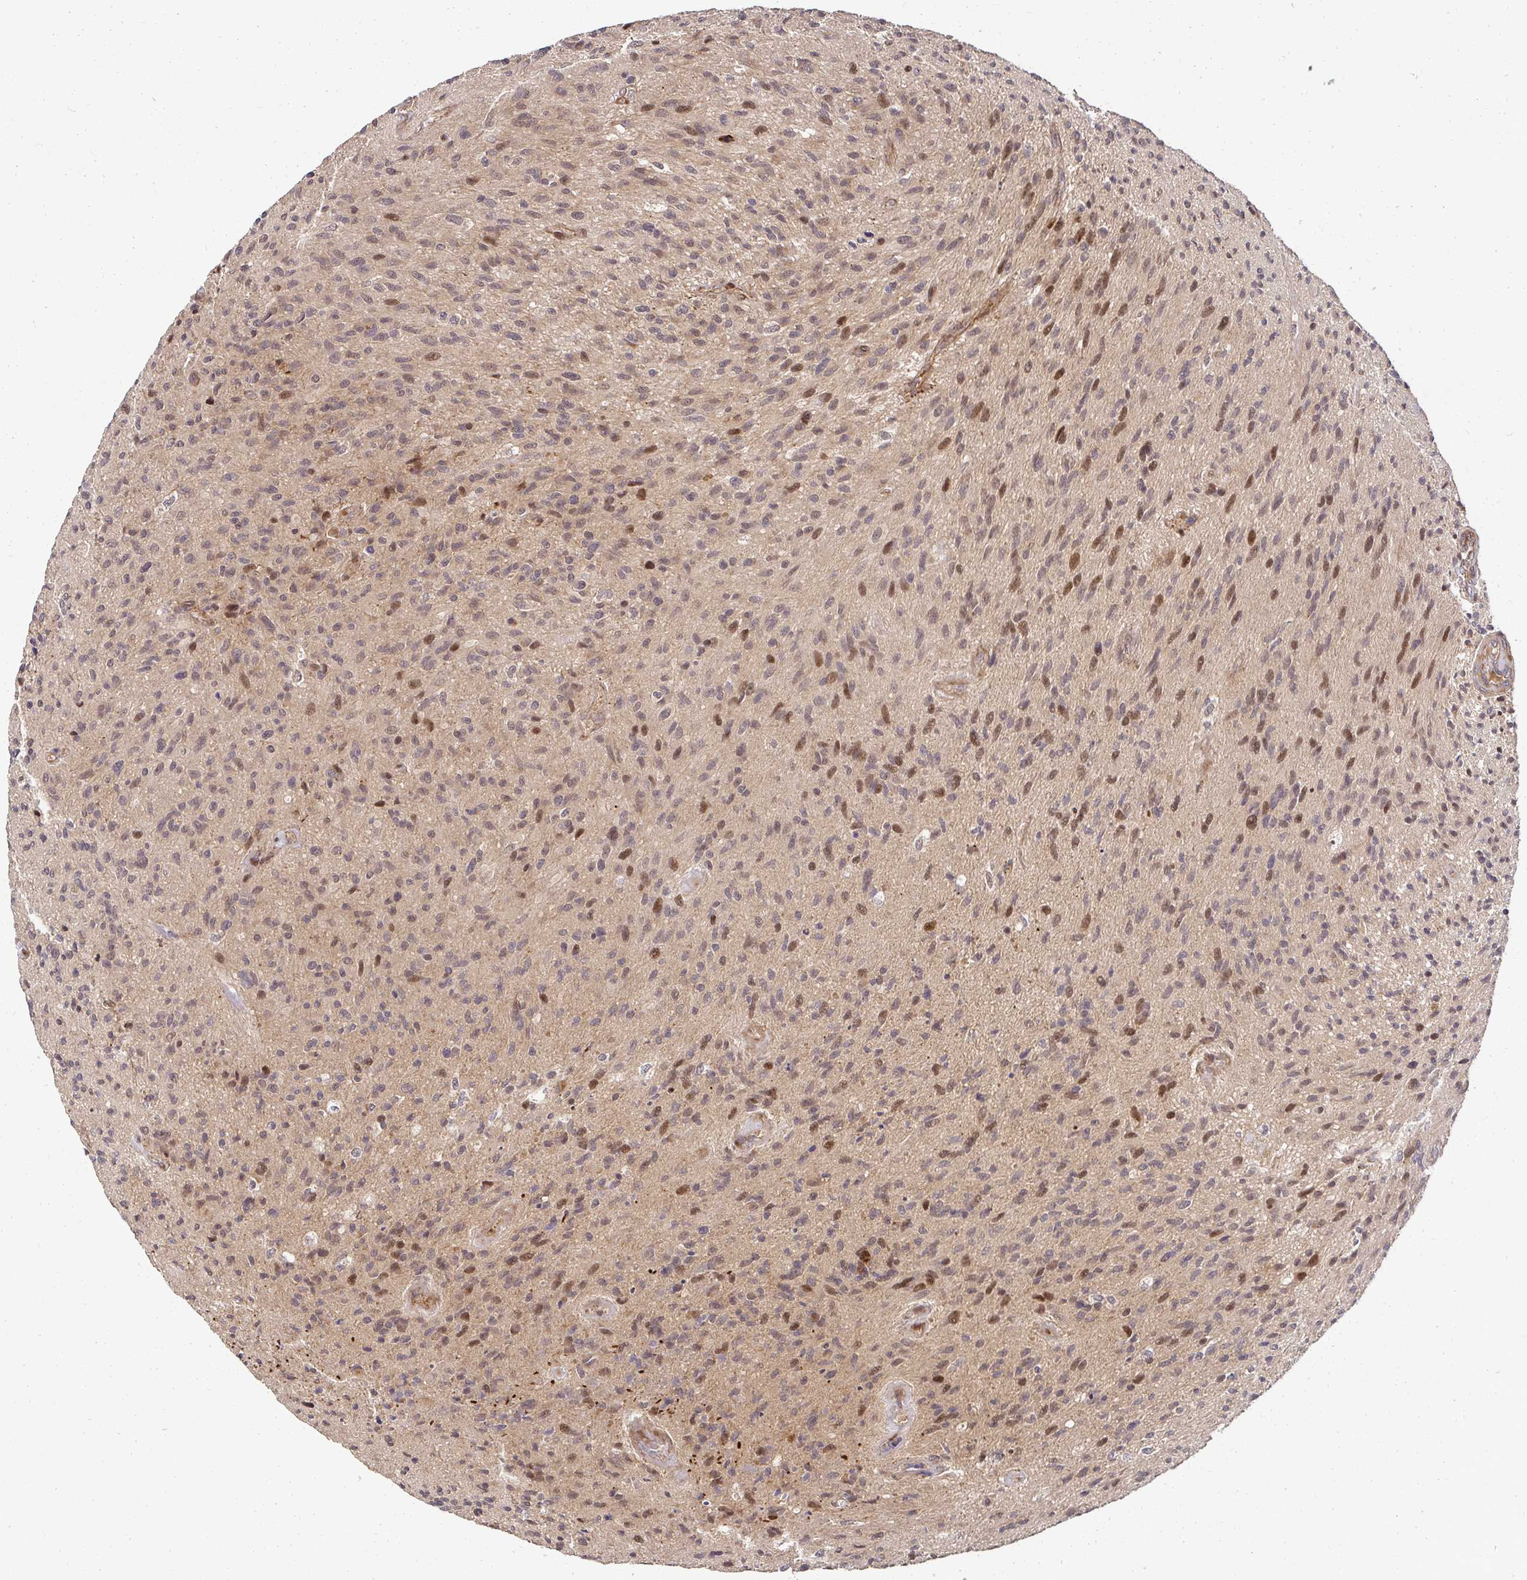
{"staining": {"intensity": "moderate", "quantity": "<25%", "location": "nuclear"}, "tissue": "glioma", "cell_type": "Tumor cells", "image_type": "cancer", "snomed": [{"axis": "morphology", "description": "Glioma, malignant, High grade"}, {"axis": "topography", "description": "Brain"}], "caption": "A micrograph of human glioma stained for a protein reveals moderate nuclear brown staining in tumor cells.", "gene": "PSMA4", "patient": {"sex": "male", "age": 54}}